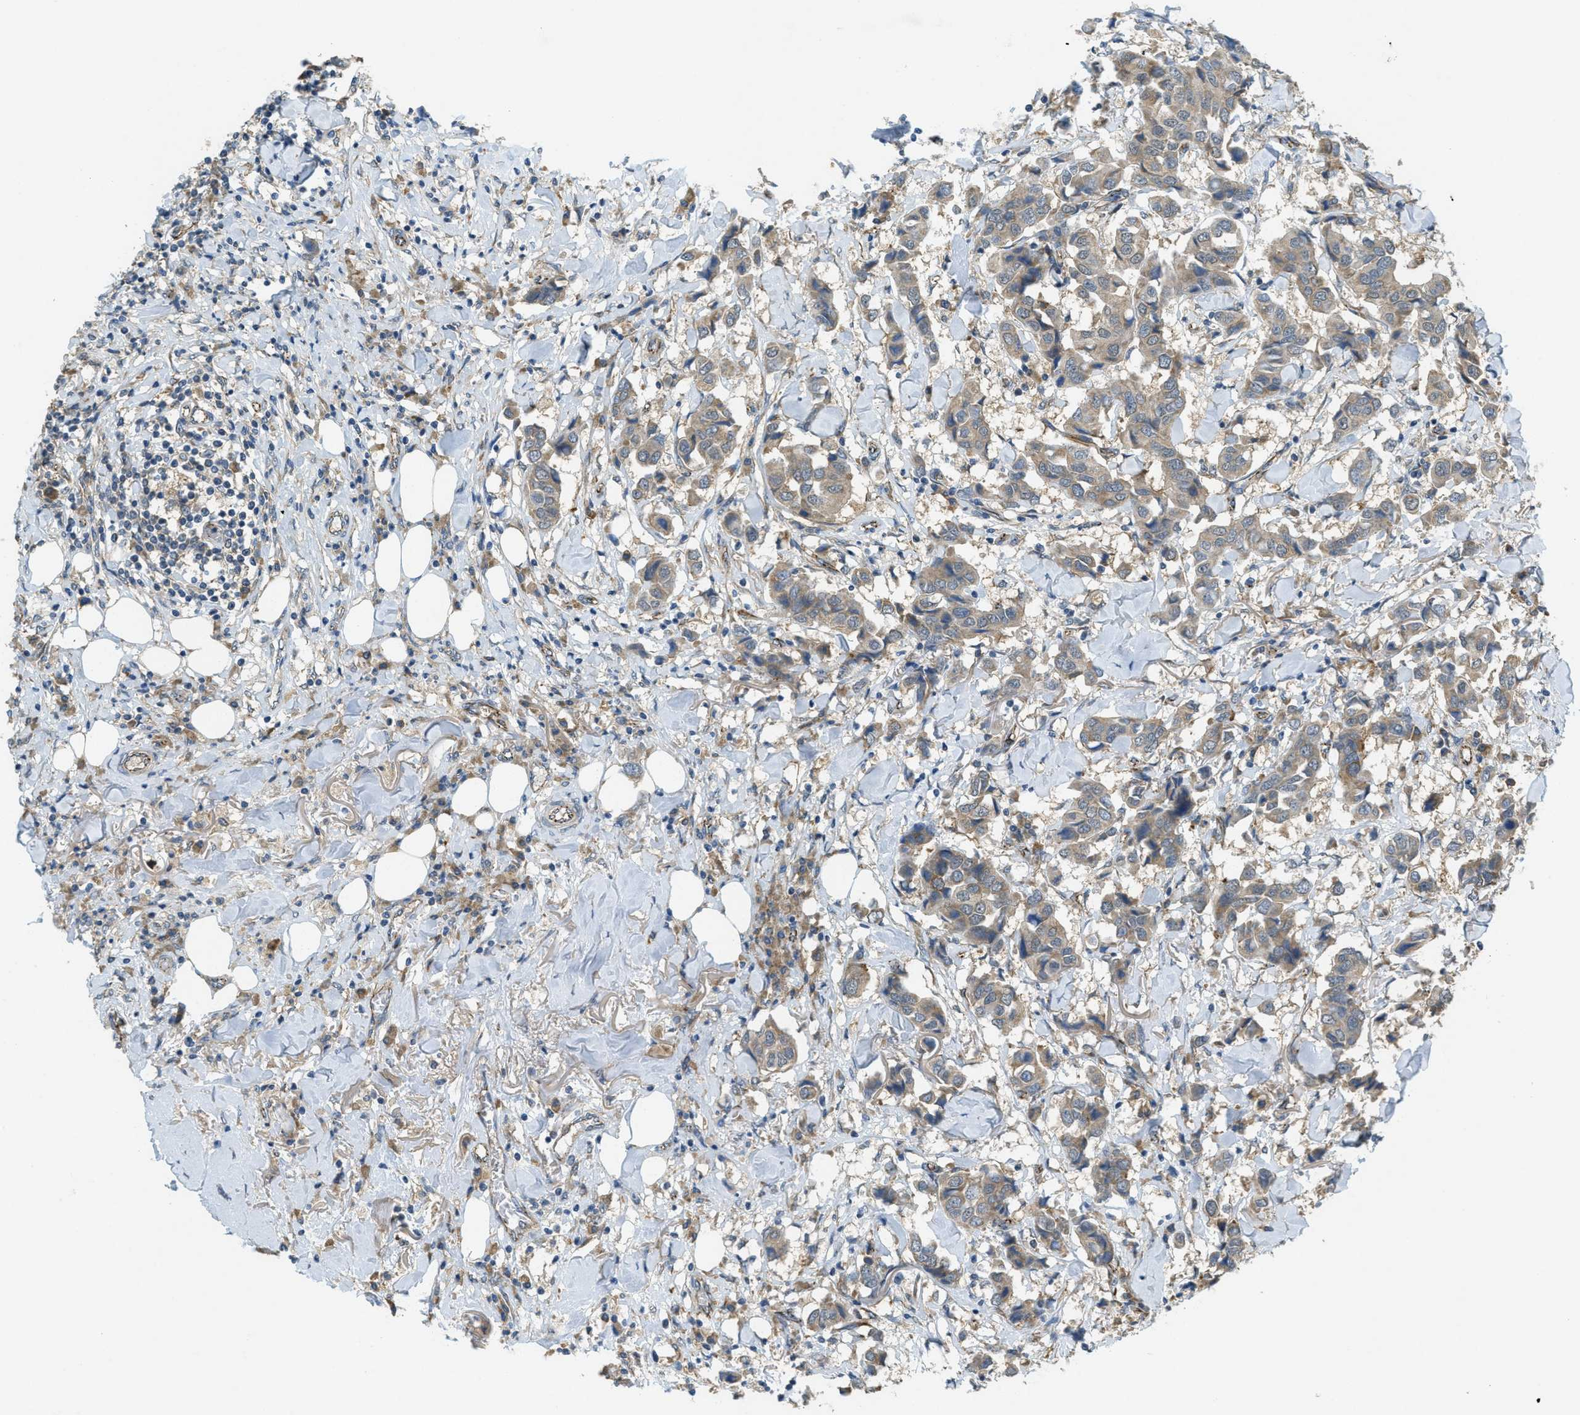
{"staining": {"intensity": "weak", "quantity": ">75%", "location": "cytoplasmic/membranous"}, "tissue": "breast cancer", "cell_type": "Tumor cells", "image_type": "cancer", "snomed": [{"axis": "morphology", "description": "Duct carcinoma"}, {"axis": "topography", "description": "Breast"}], "caption": "This image demonstrates immunohistochemistry staining of human intraductal carcinoma (breast), with low weak cytoplasmic/membranous expression in approximately >75% of tumor cells.", "gene": "JCAD", "patient": {"sex": "female", "age": 80}}